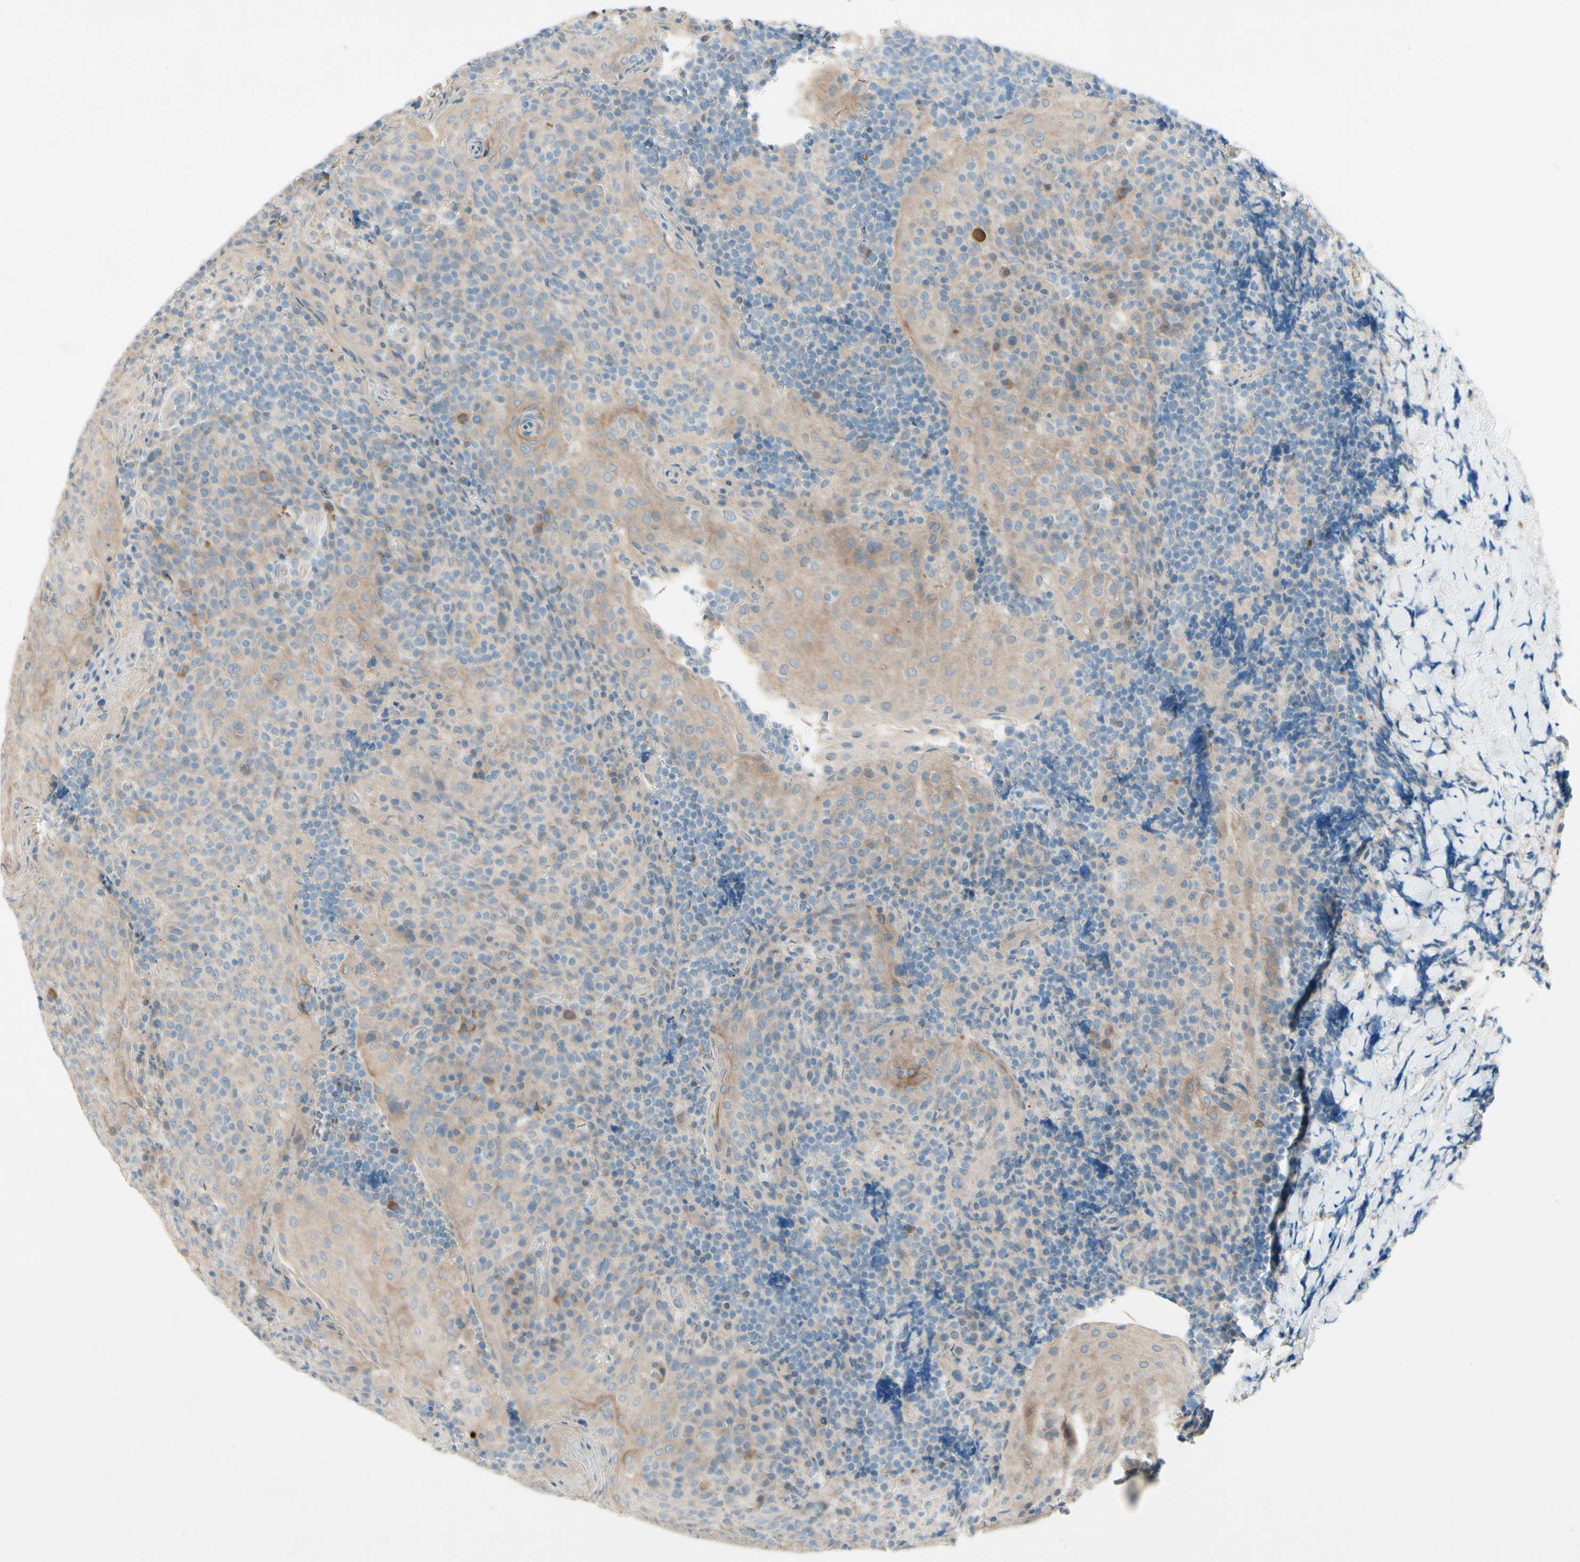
{"staining": {"intensity": "negative", "quantity": "none", "location": "none"}, "tissue": "tonsil", "cell_type": "Germinal center cells", "image_type": "normal", "snomed": [{"axis": "morphology", "description": "Normal tissue, NOS"}, {"axis": "topography", "description": "Tonsil"}], "caption": "Immunohistochemical staining of unremarkable human tonsil reveals no significant expression in germinal center cells.", "gene": "IL2", "patient": {"sex": "male", "age": 17}}